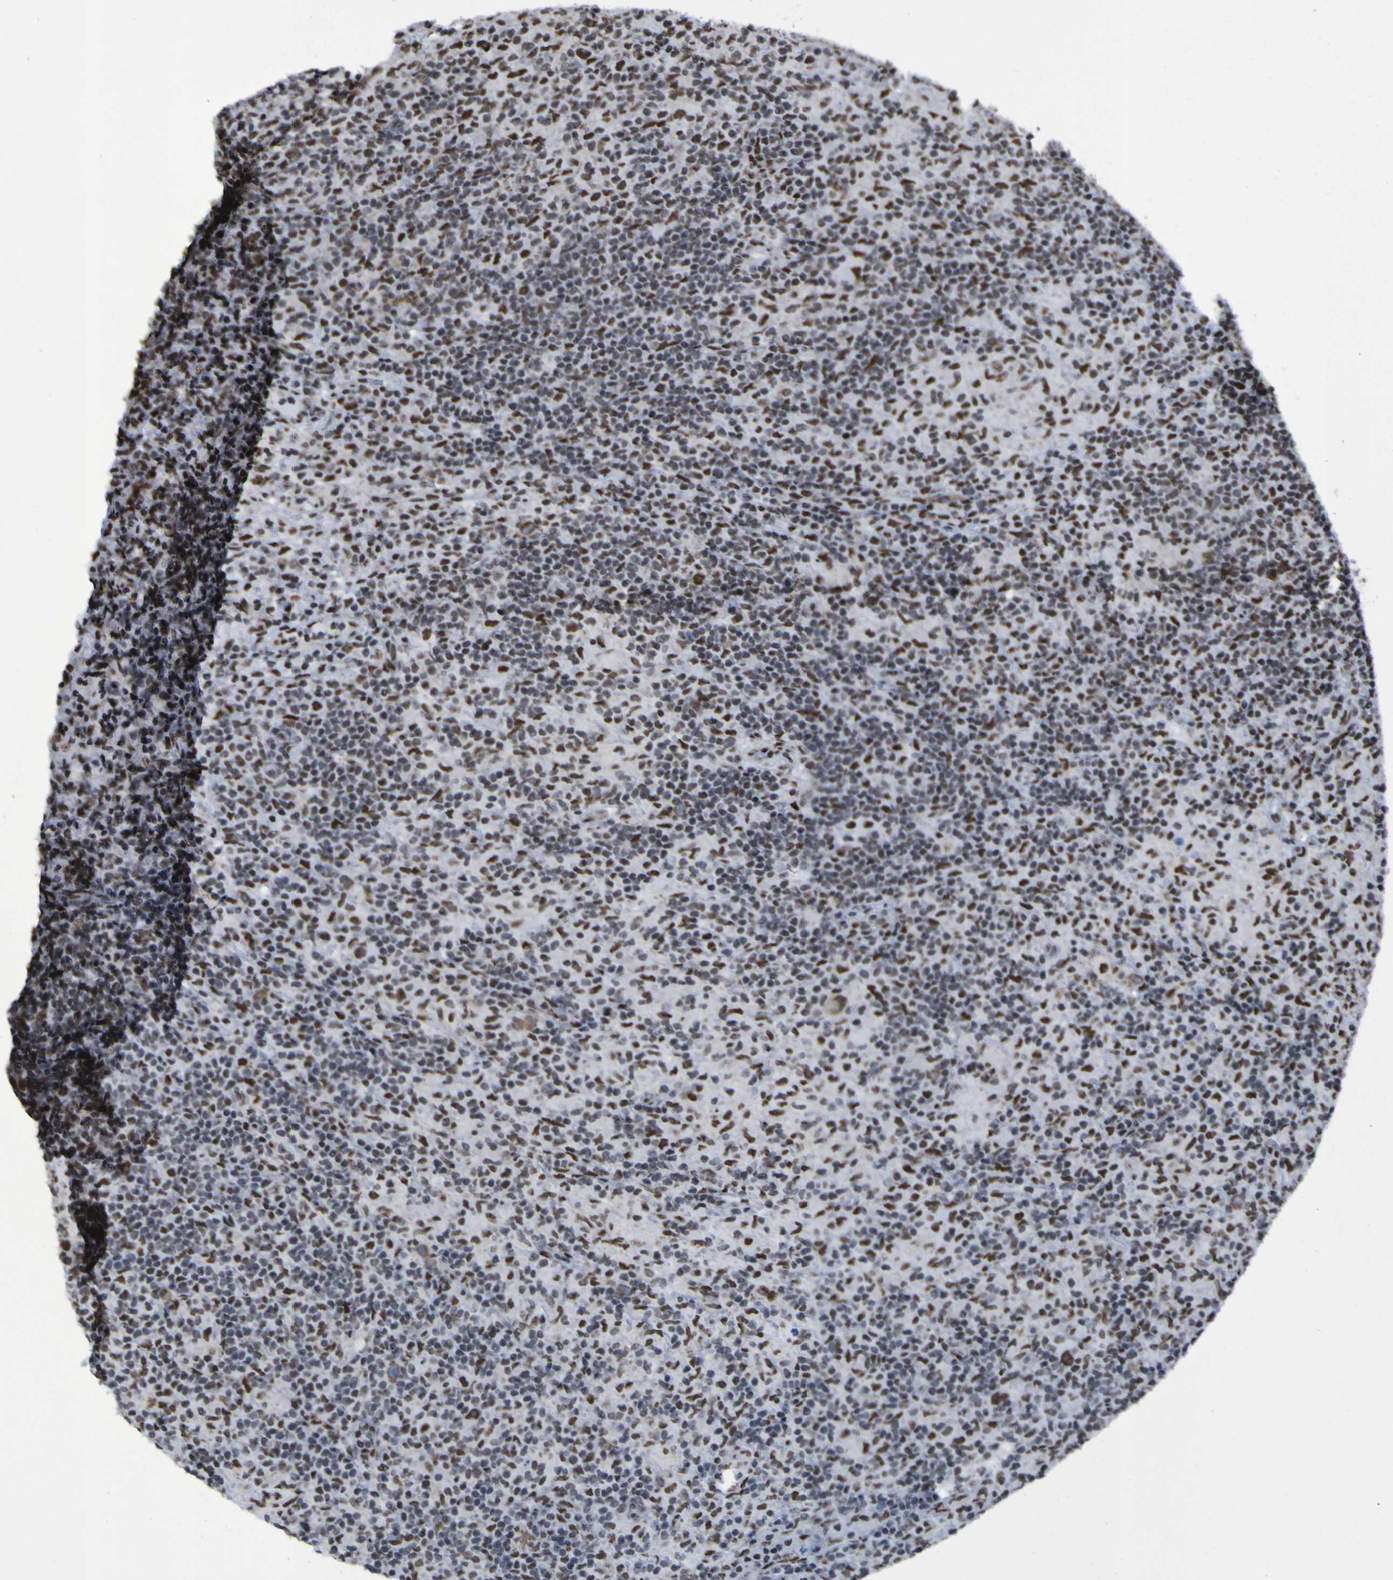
{"staining": {"intensity": "moderate", "quantity": ">75%", "location": "cytoplasmic/membranous"}, "tissue": "lymphoma", "cell_type": "Tumor cells", "image_type": "cancer", "snomed": [{"axis": "morphology", "description": "Hodgkin's disease, NOS"}, {"axis": "topography", "description": "Lymph node"}], "caption": "Lymphoma stained with immunohistochemistry displays moderate cytoplasmic/membranous expression in approximately >75% of tumor cells. Immunohistochemistry (ihc) stains the protein of interest in brown and the nuclei are stained blue.", "gene": "HNRNPR", "patient": {"sex": "male", "age": 70}}